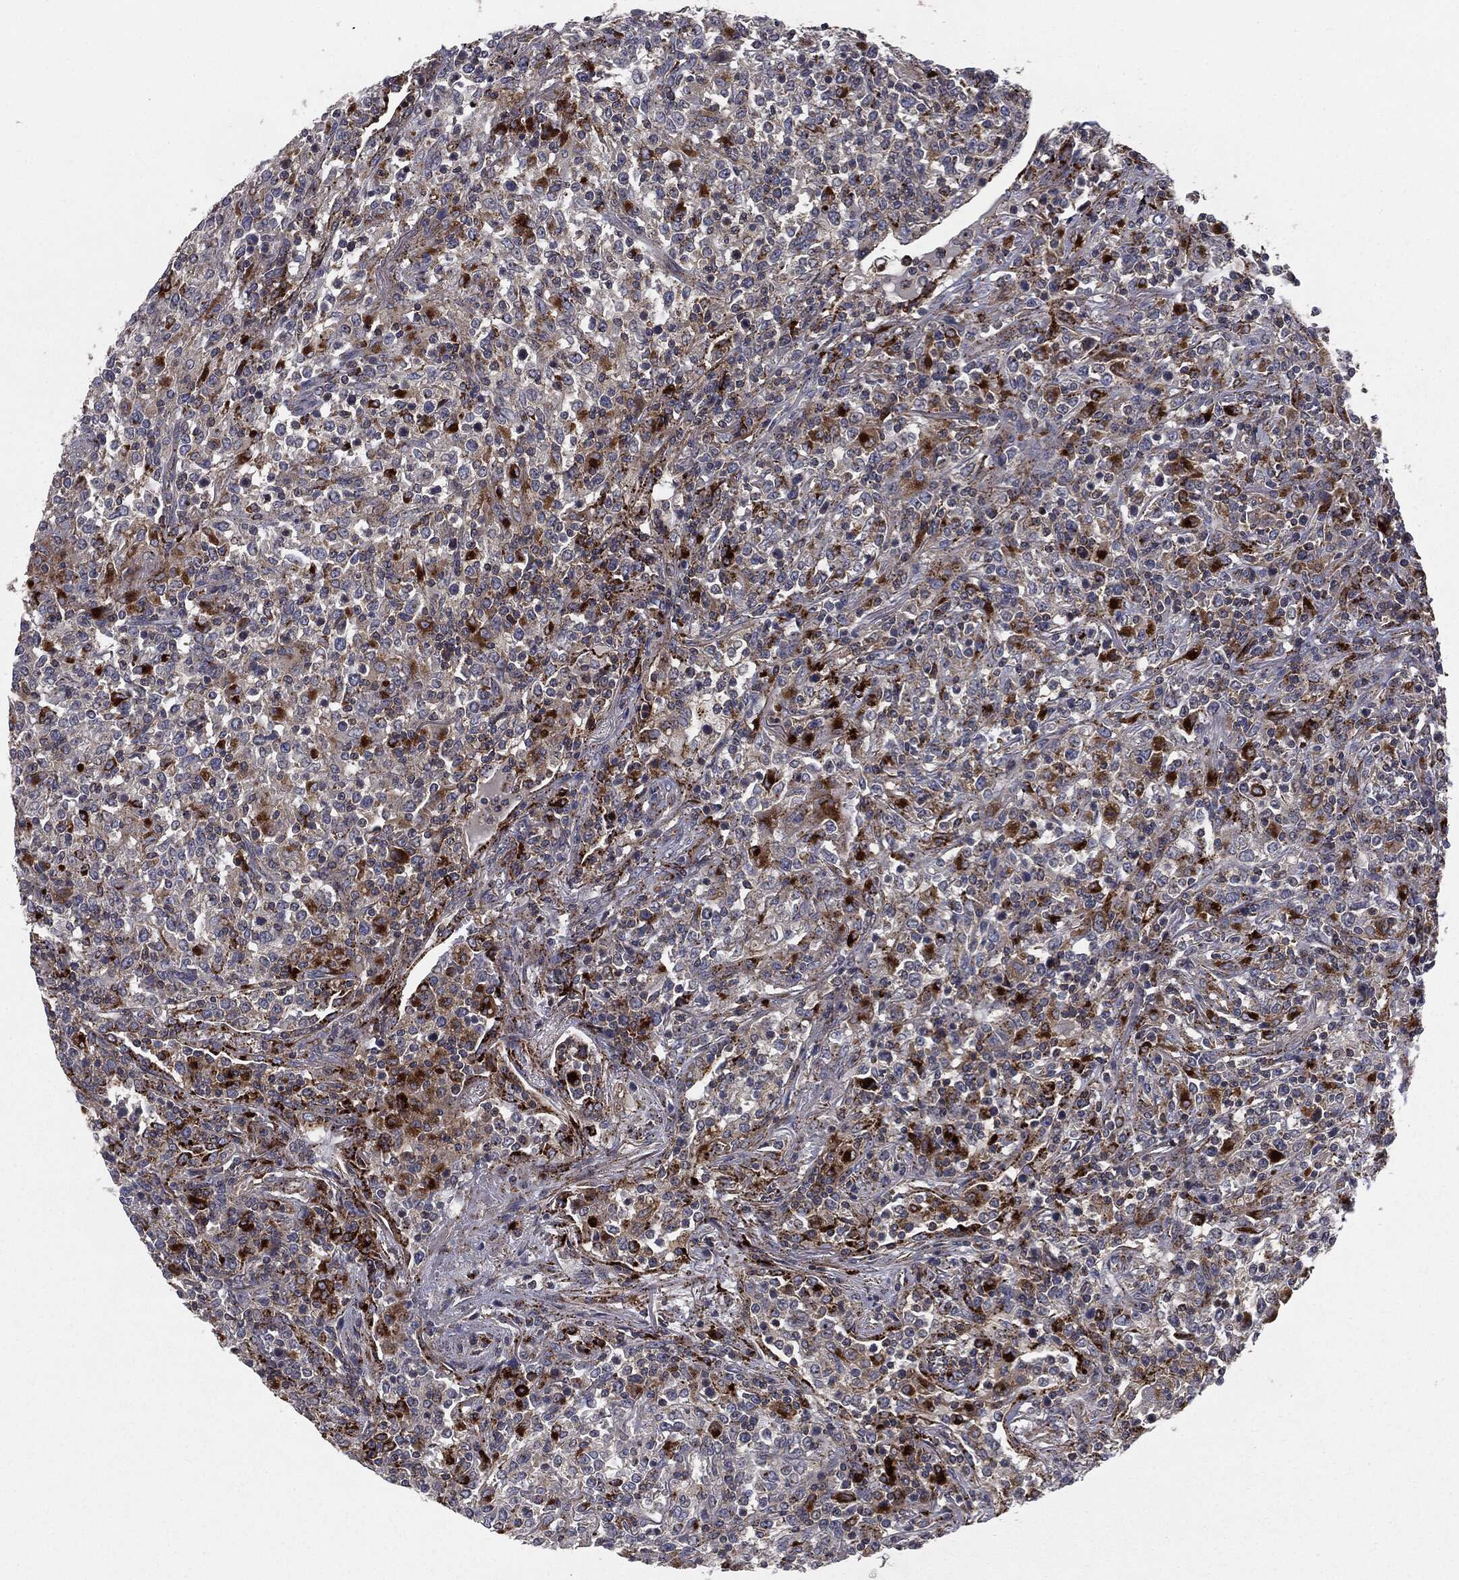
{"staining": {"intensity": "moderate", "quantity": "<25%", "location": "cytoplasmic/membranous"}, "tissue": "lymphoma", "cell_type": "Tumor cells", "image_type": "cancer", "snomed": [{"axis": "morphology", "description": "Malignant lymphoma, non-Hodgkin's type, High grade"}, {"axis": "topography", "description": "Lung"}], "caption": "This micrograph shows IHC staining of human lymphoma, with low moderate cytoplasmic/membranous staining in about <25% of tumor cells.", "gene": "CTSA", "patient": {"sex": "male", "age": 79}}